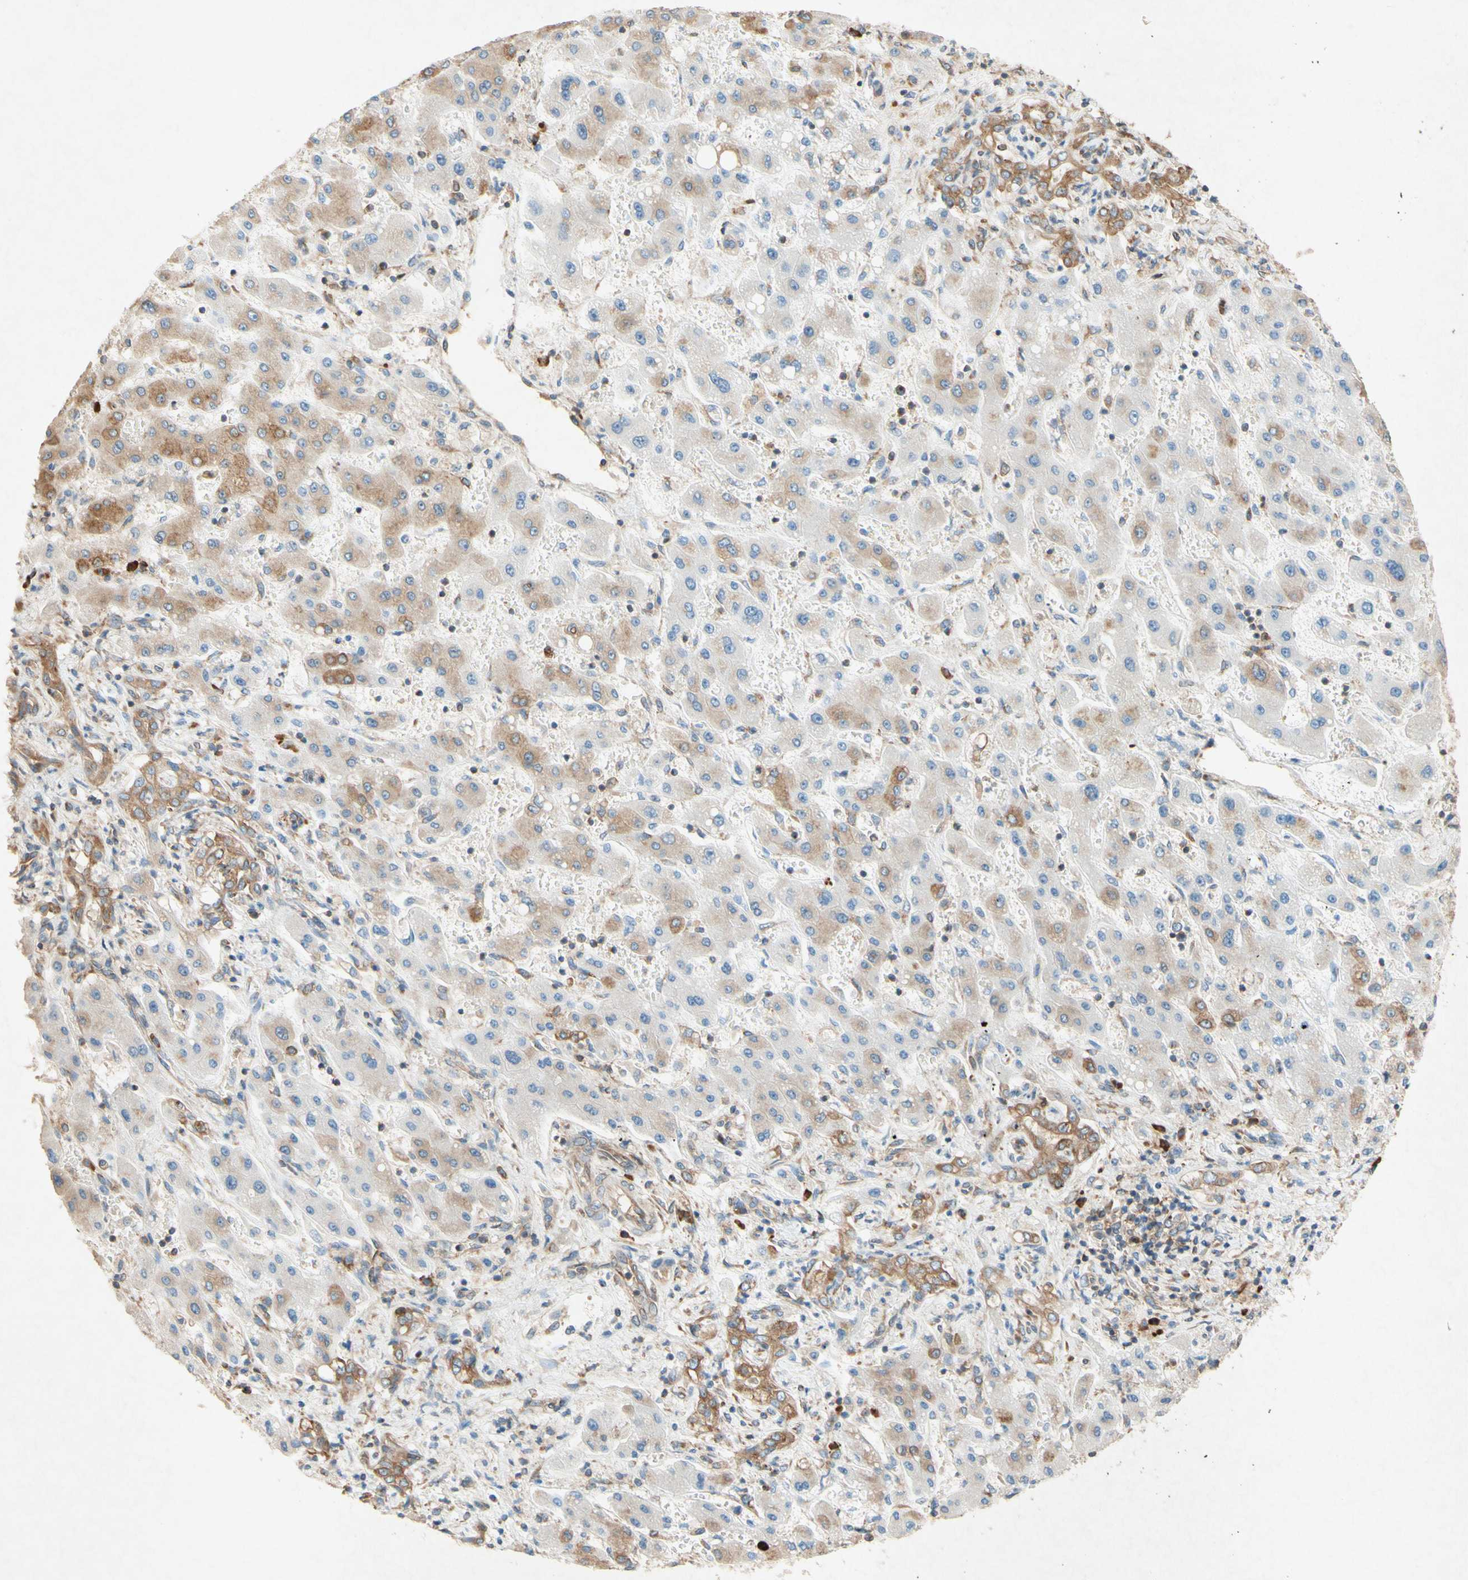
{"staining": {"intensity": "moderate", "quantity": "25%-75%", "location": "cytoplasmic/membranous"}, "tissue": "liver cancer", "cell_type": "Tumor cells", "image_type": "cancer", "snomed": [{"axis": "morphology", "description": "Cholangiocarcinoma"}, {"axis": "topography", "description": "Liver"}], "caption": "Brown immunohistochemical staining in human liver cholangiocarcinoma exhibits moderate cytoplasmic/membranous expression in approximately 25%-75% of tumor cells. The protein of interest is shown in brown color, while the nuclei are stained blue.", "gene": "PABPC1", "patient": {"sex": "male", "age": 50}}